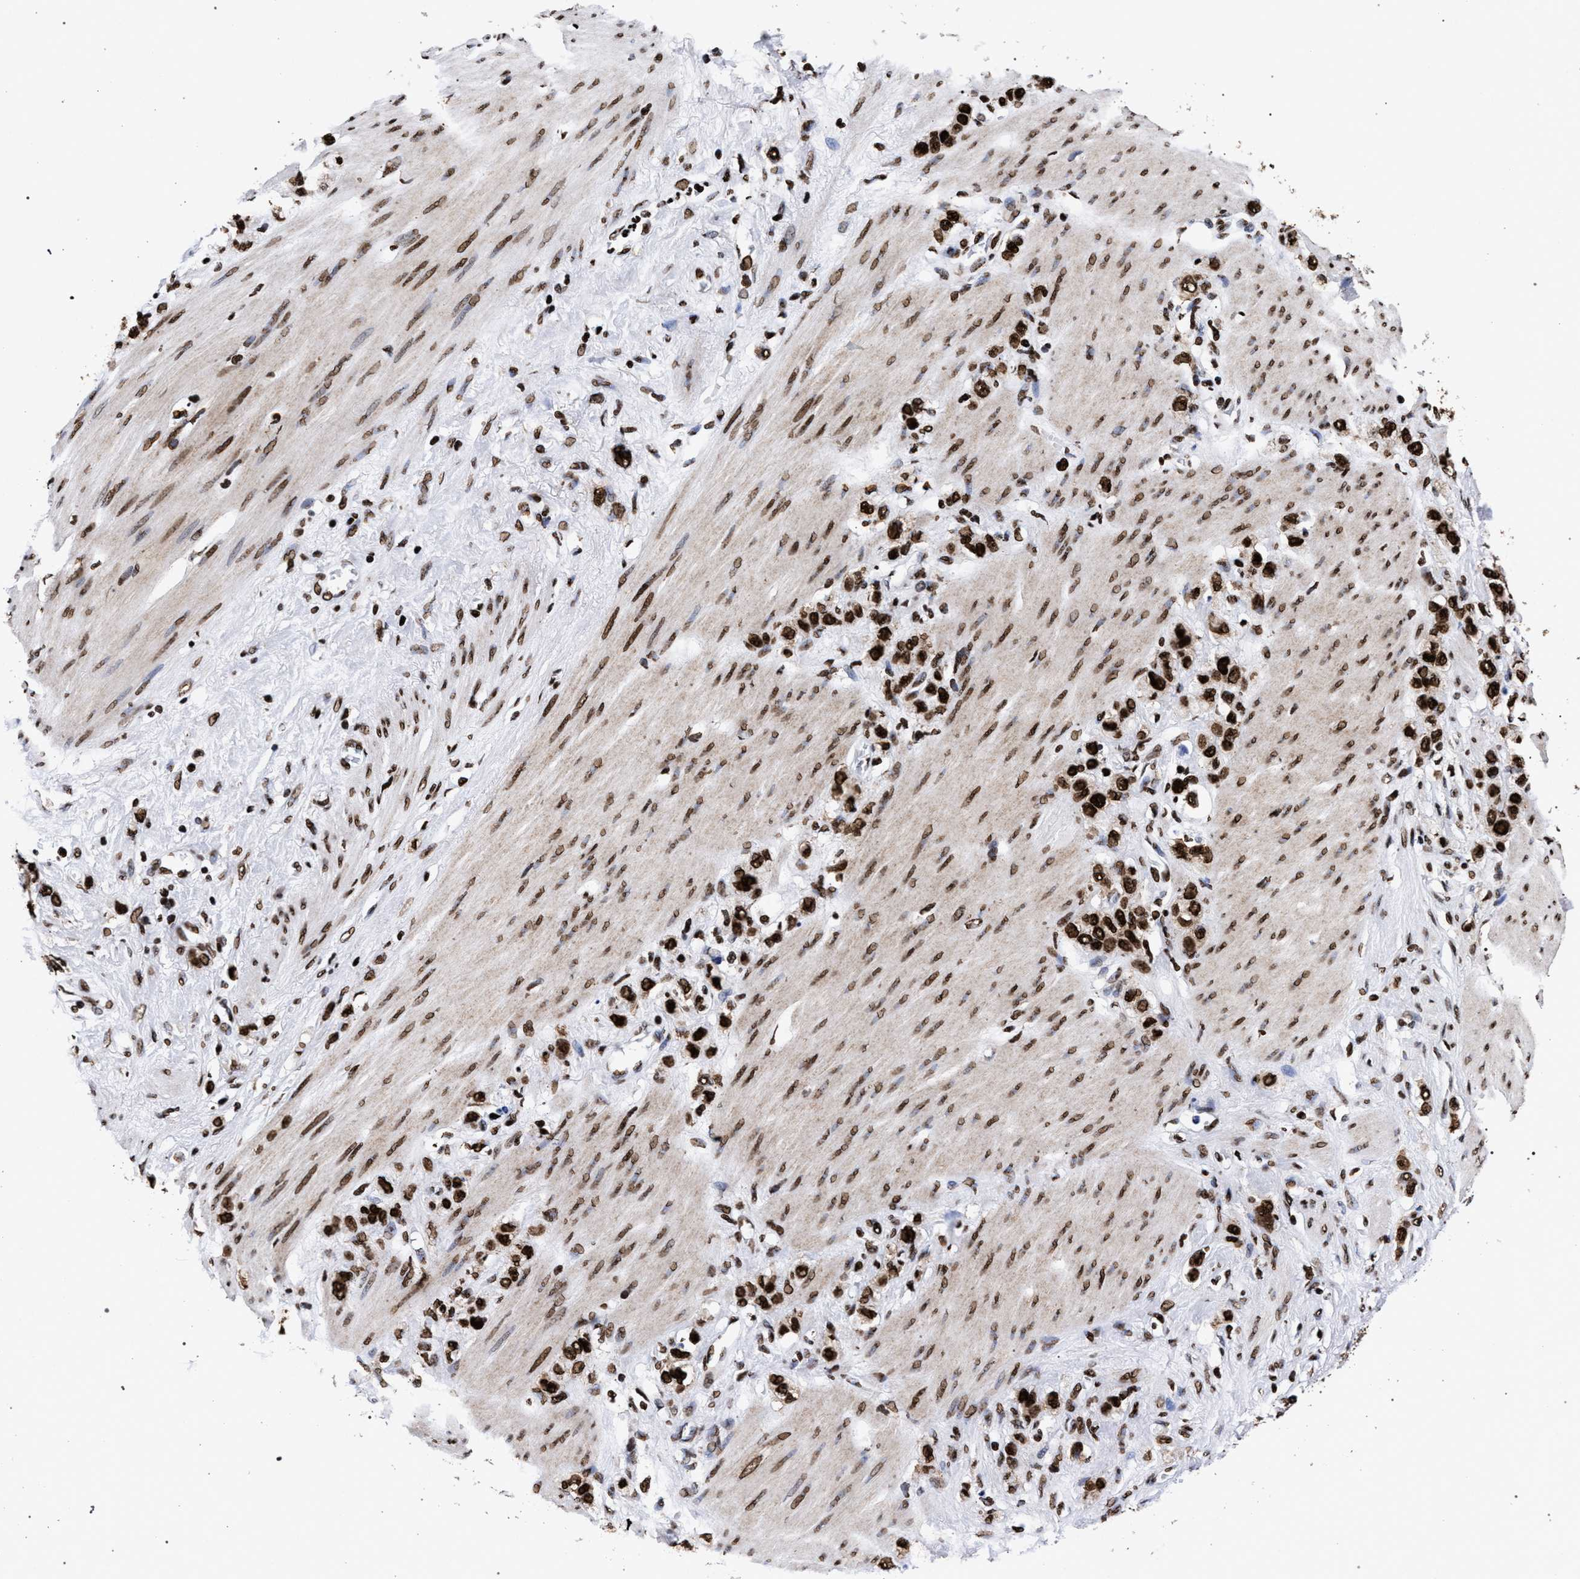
{"staining": {"intensity": "strong", "quantity": ">75%", "location": "nuclear"}, "tissue": "stomach cancer", "cell_type": "Tumor cells", "image_type": "cancer", "snomed": [{"axis": "morphology", "description": "Adenocarcinoma, NOS"}, {"axis": "morphology", "description": "Adenocarcinoma, High grade"}, {"axis": "topography", "description": "Stomach, upper"}, {"axis": "topography", "description": "Stomach, lower"}], "caption": "Immunohistochemical staining of high-grade adenocarcinoma (stomach) displays strong nuclear protein staining in about >75% of tumor cells. Using DAB (brown) and hematoxylin (blue) stains, captured at high magnification using brightfield microscopy.", "gene": "HNRNPA1", "patient": {"sex": "female", "age": 65}}